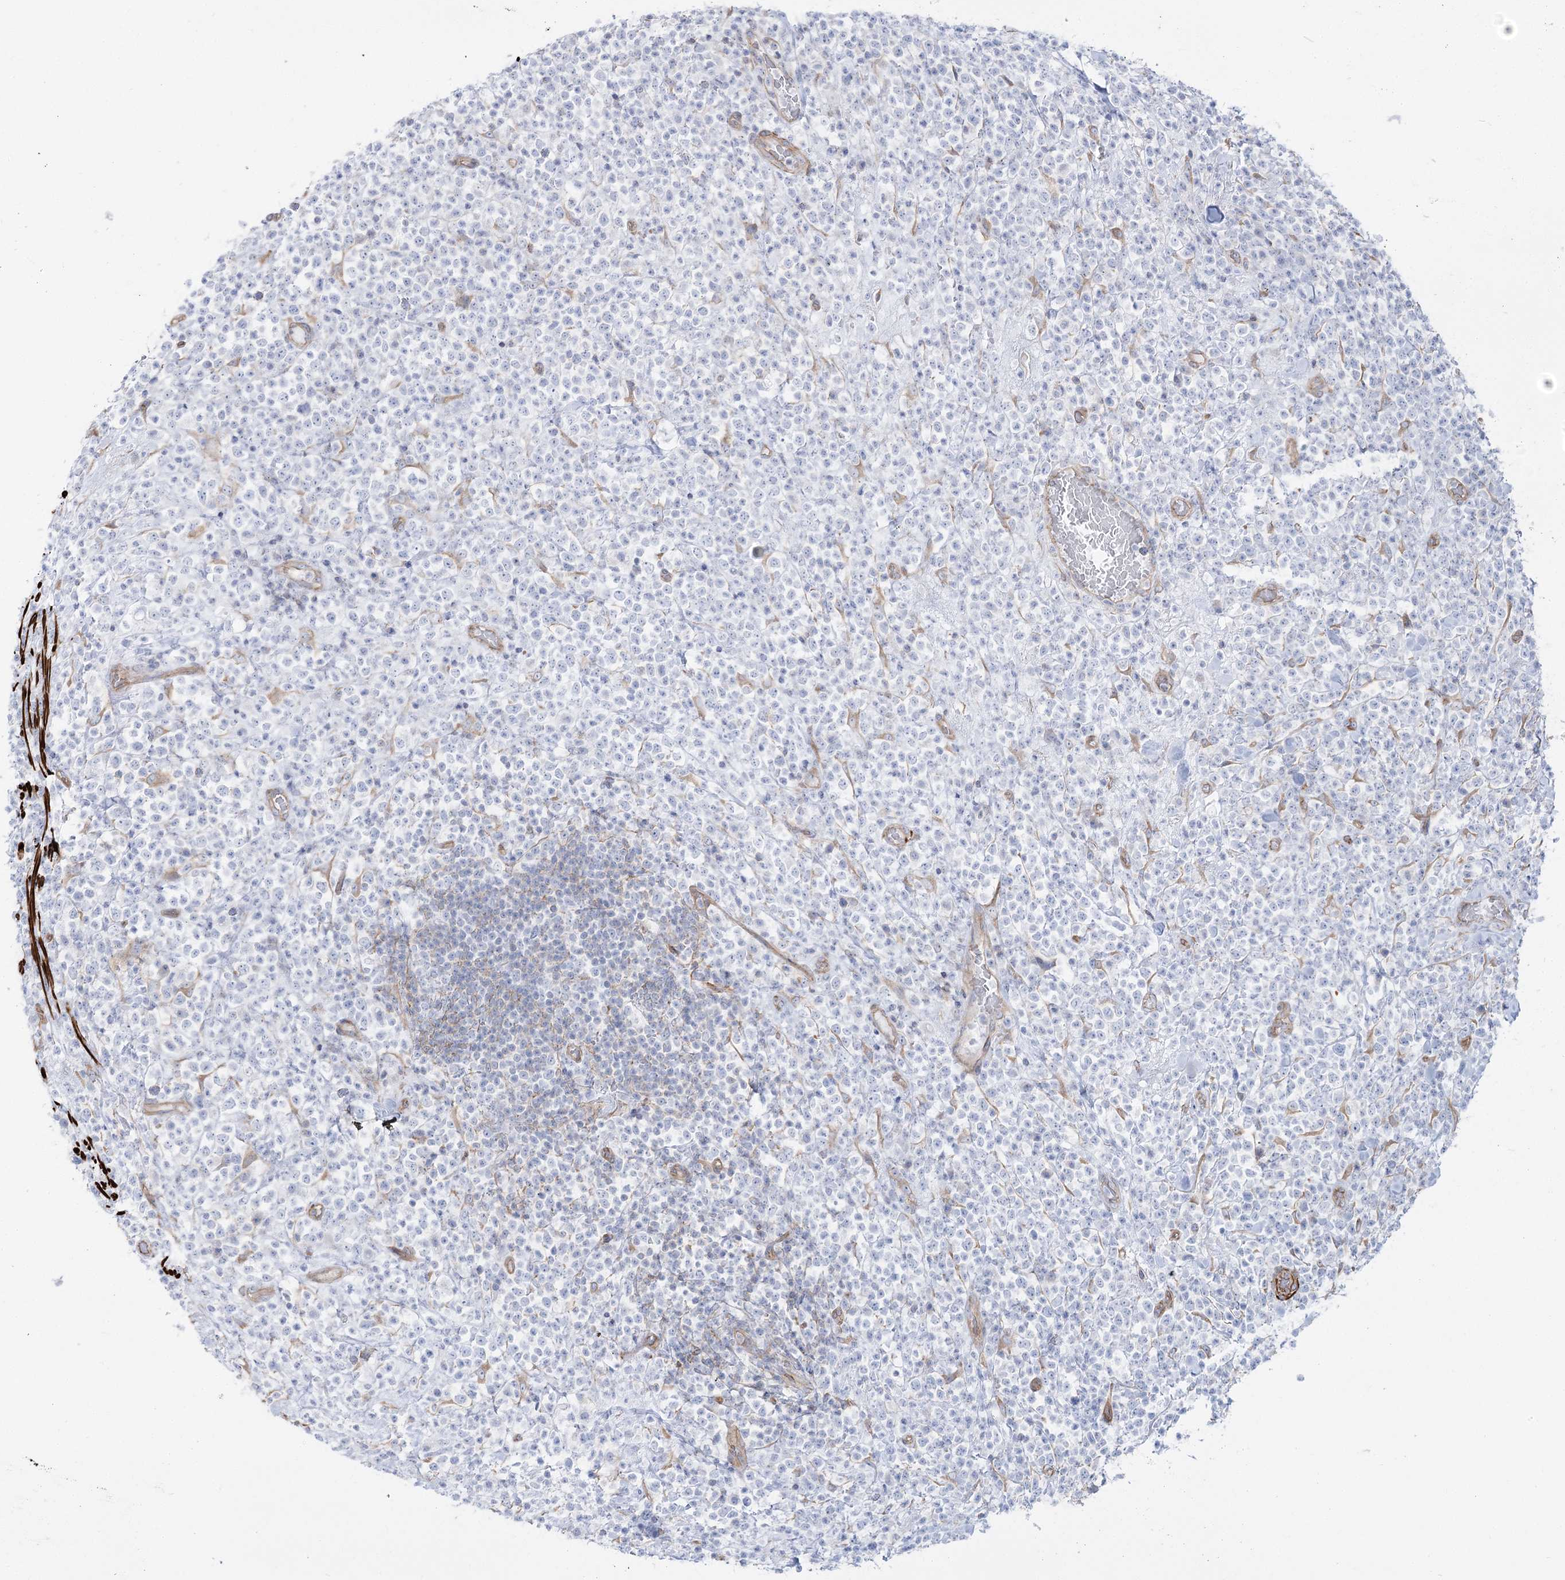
{"staining": {"intensity": "negative", "quantity": "none", "location": "none"}, "tissue": "lymphoma", "cell_type": "Tumor cells", "image_type": "cancer", "snomed": [{"axis": "morphology", "description": "Malignant lymphoma, non-Hodgkin's type, High grade"}, {"axis": "topography", "description": "Colon"}], "caption": "A micrograph of lymphoma stained for a protein displays no brown staining in tumor cells.", "gene": "PLEKHA5", "patient": {"sex": "female", "age": 53}}